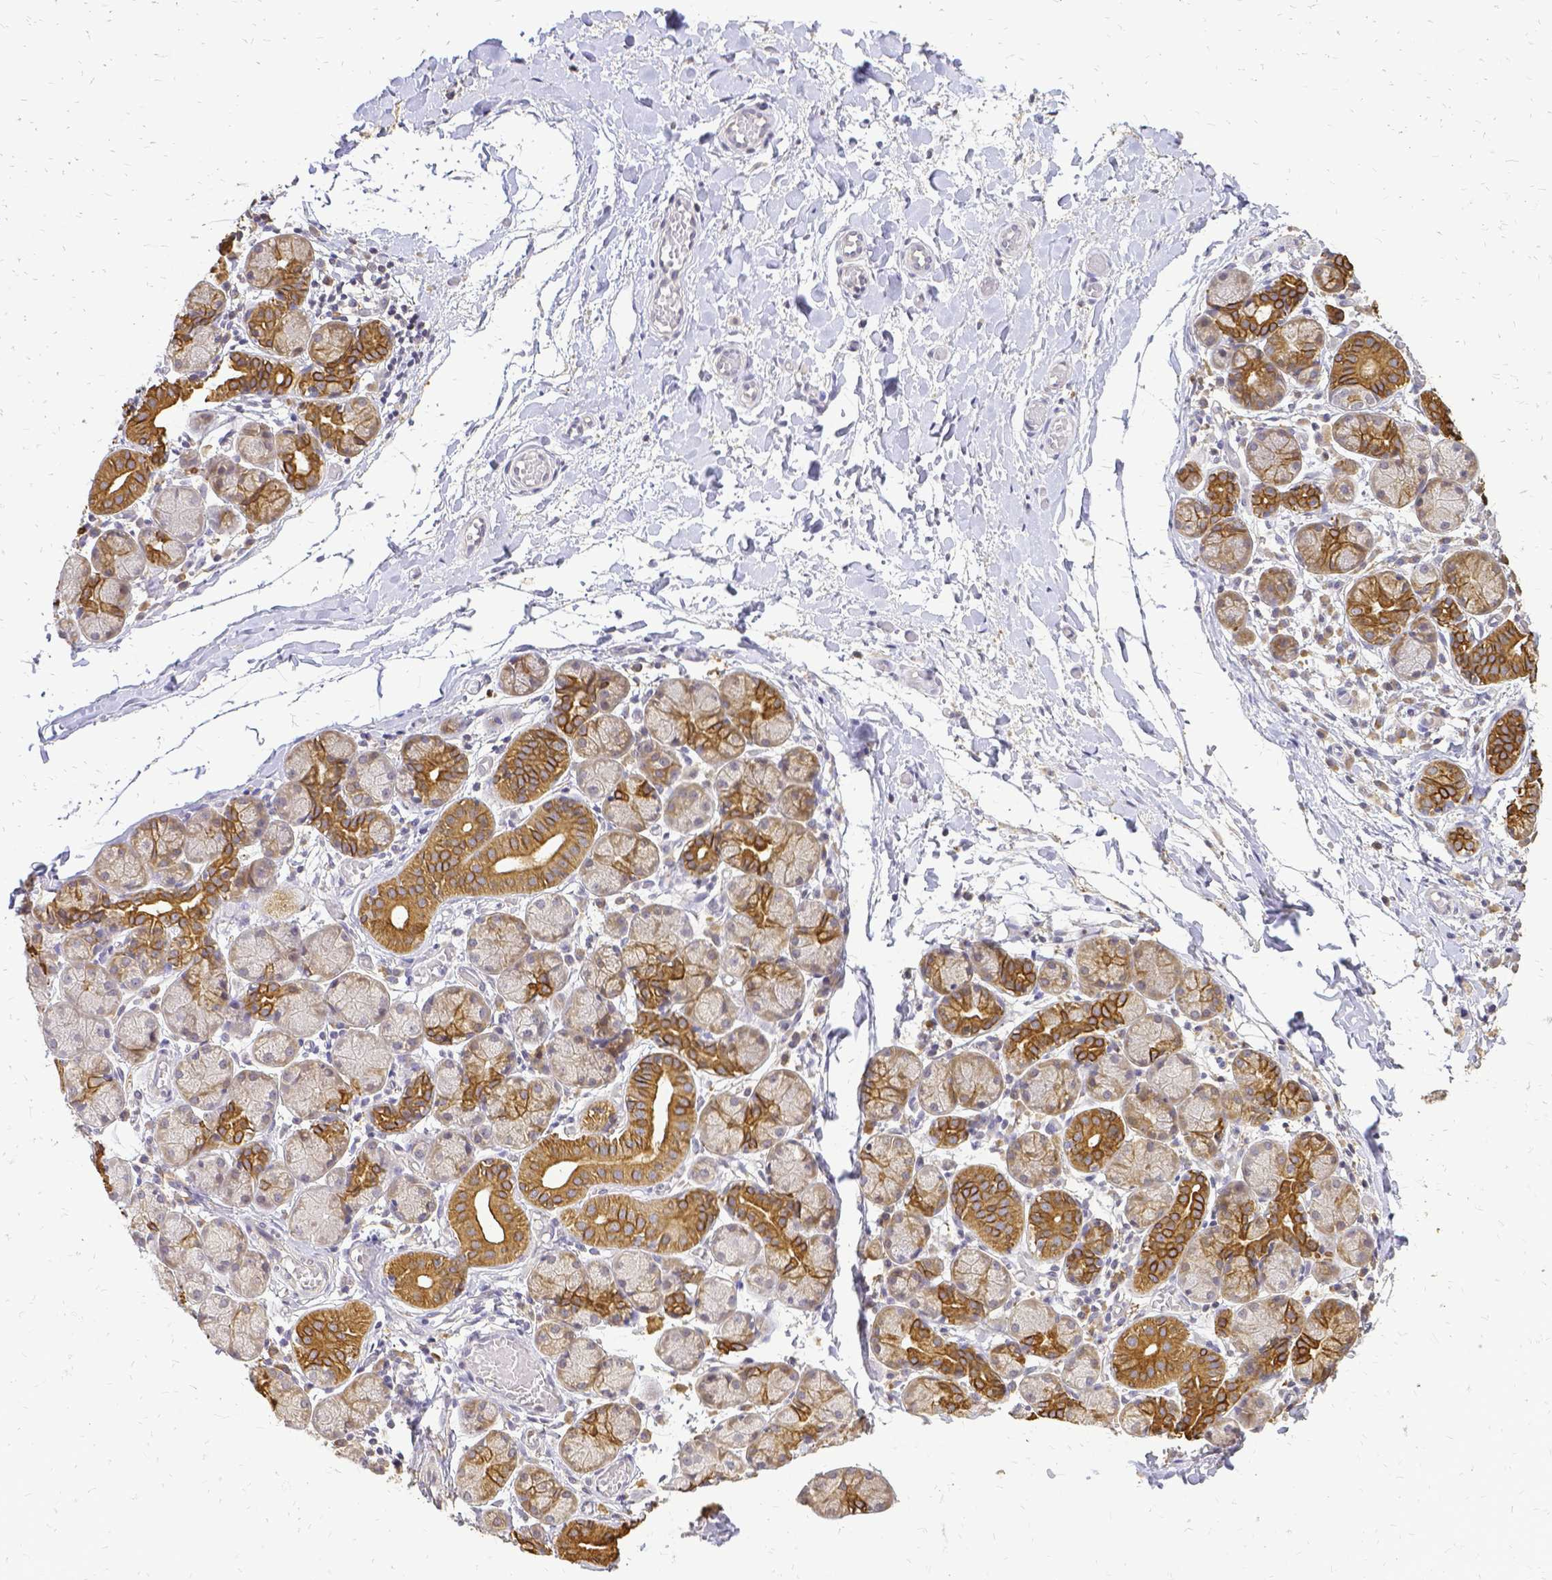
{"staining": {"intensity": "moderate", "quantity": "25%-75%", "location": "cytoplasmic/membranous"}, "tissue": "salivary gland", "cell_type": "Glandular cells", "image_type": "normal", "snomed": [{"axis": "morphology", "description": "Normal tissue, NOS"}, {"axis": "topography", "description": "Salivary gland"}], "caption": "Protein analysis of unremarkable salivary gland displays moderate cytoplasmic/membranous staining in approximately 25%-75% of glandular cells.", "gene": "CIB1", "patient": {"sex": "female", "age": 24}}